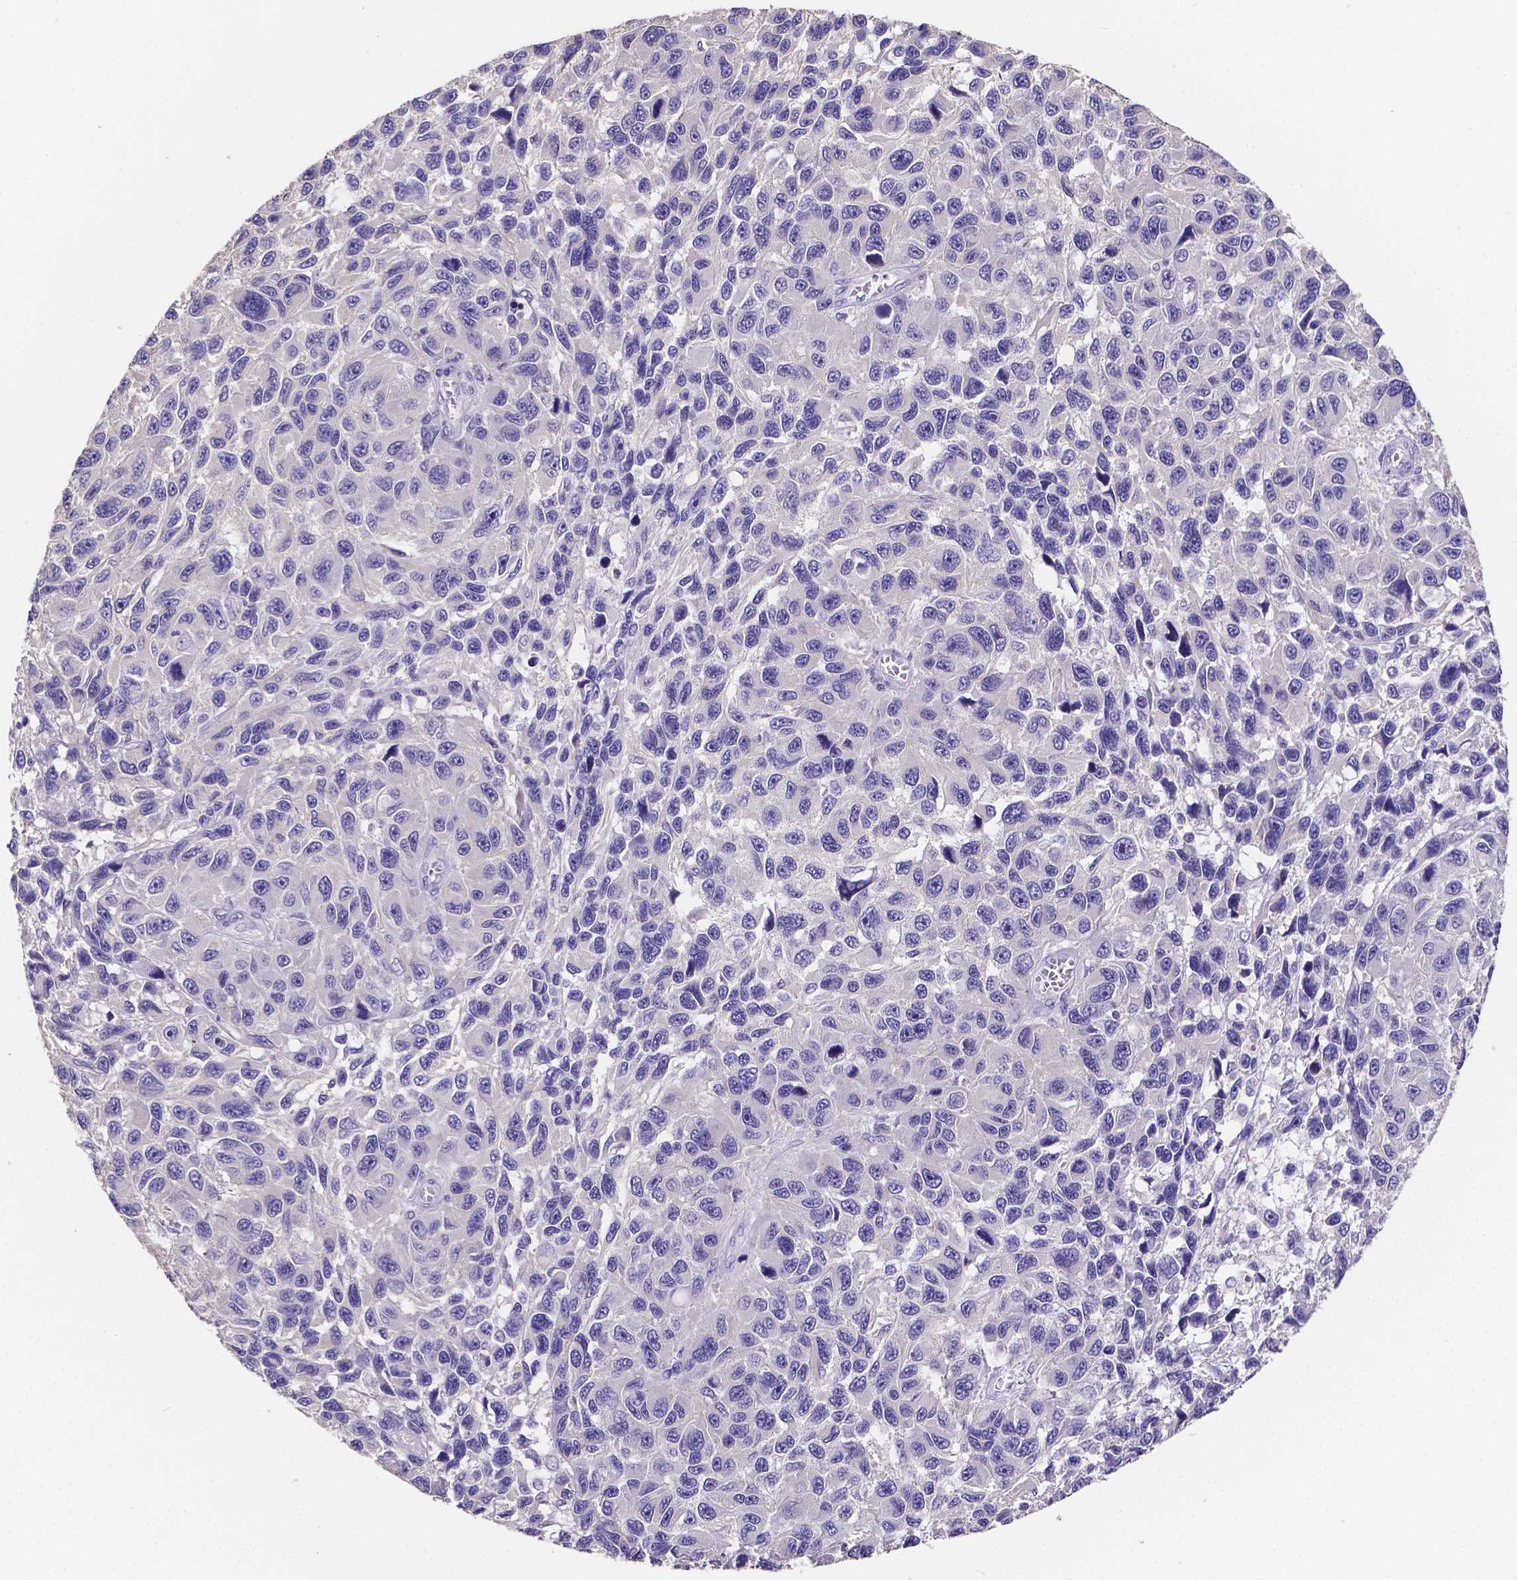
{"staining": {"intensity": "negative", "quantity": "none", "location": "none"}, "tissue": "melanoma", "cell_type": "Tumor cells", "image_type": "cancer", "snomed": [{"axis": "morphology", "description": "Malignant melanoma, NOS"}, {"axis": "topography", "description": "Skin"}], "caption": "Tumor cells are negative for protein expression in human melanoma.", "gene": "ATP6V1D", "patient": {"sex": "male", "age": 53}}